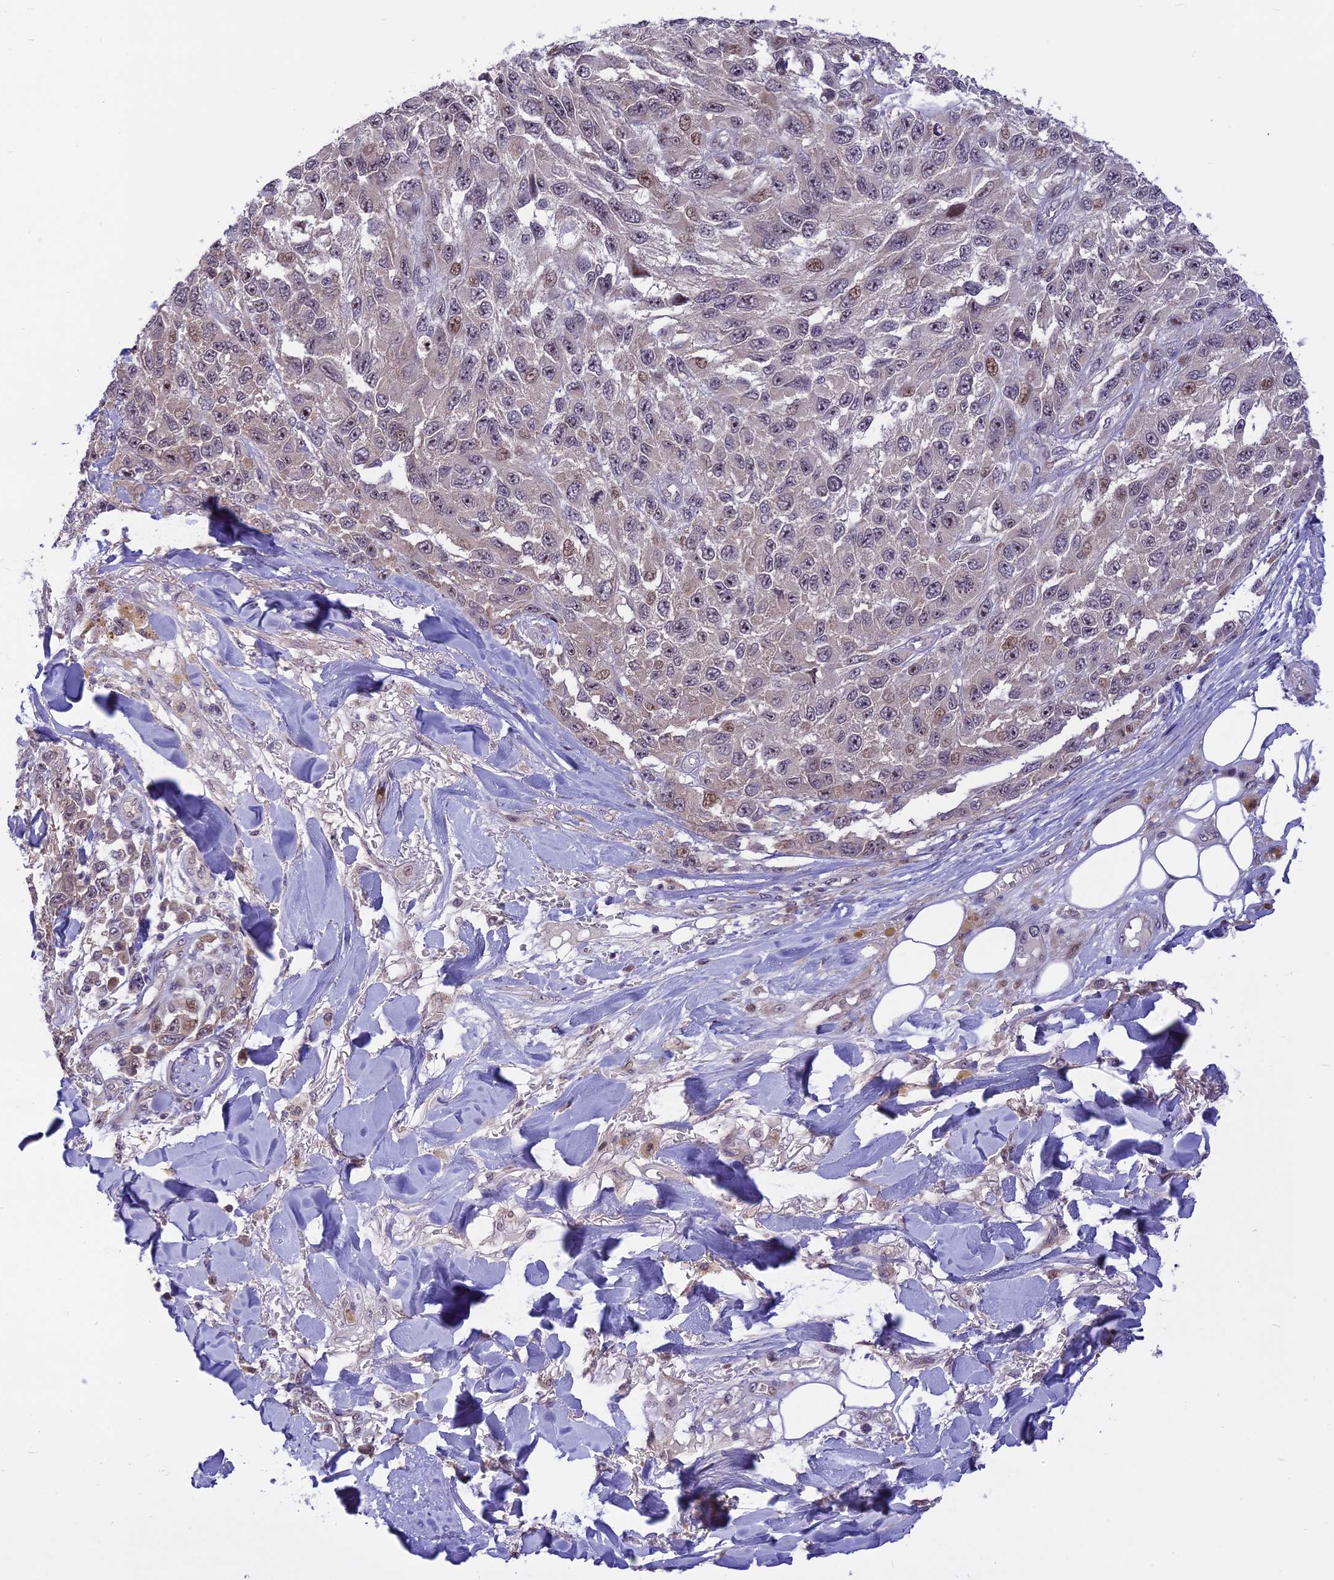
{"staining": {"intensity": "moderate", "quantity": "<25%", "location": "nuclear"}, "tissue": "melanoma", "cell_type": "Tumor cells", "image_type": "cancer", "snomed": [{"axis": "morphology", "description": "Normal tissue, NOS"}, {"axis": "morphology", "description": "Malignant melanoma, NOS"}, {"axis": "topography", "description": "Skin"}], "caption": "Tumor cells exhibit moderate nuclear positivity in about <25% of cells in melanoma.", "gene": "ZNF837", "patient": {"sex": "female", "age": 96}}